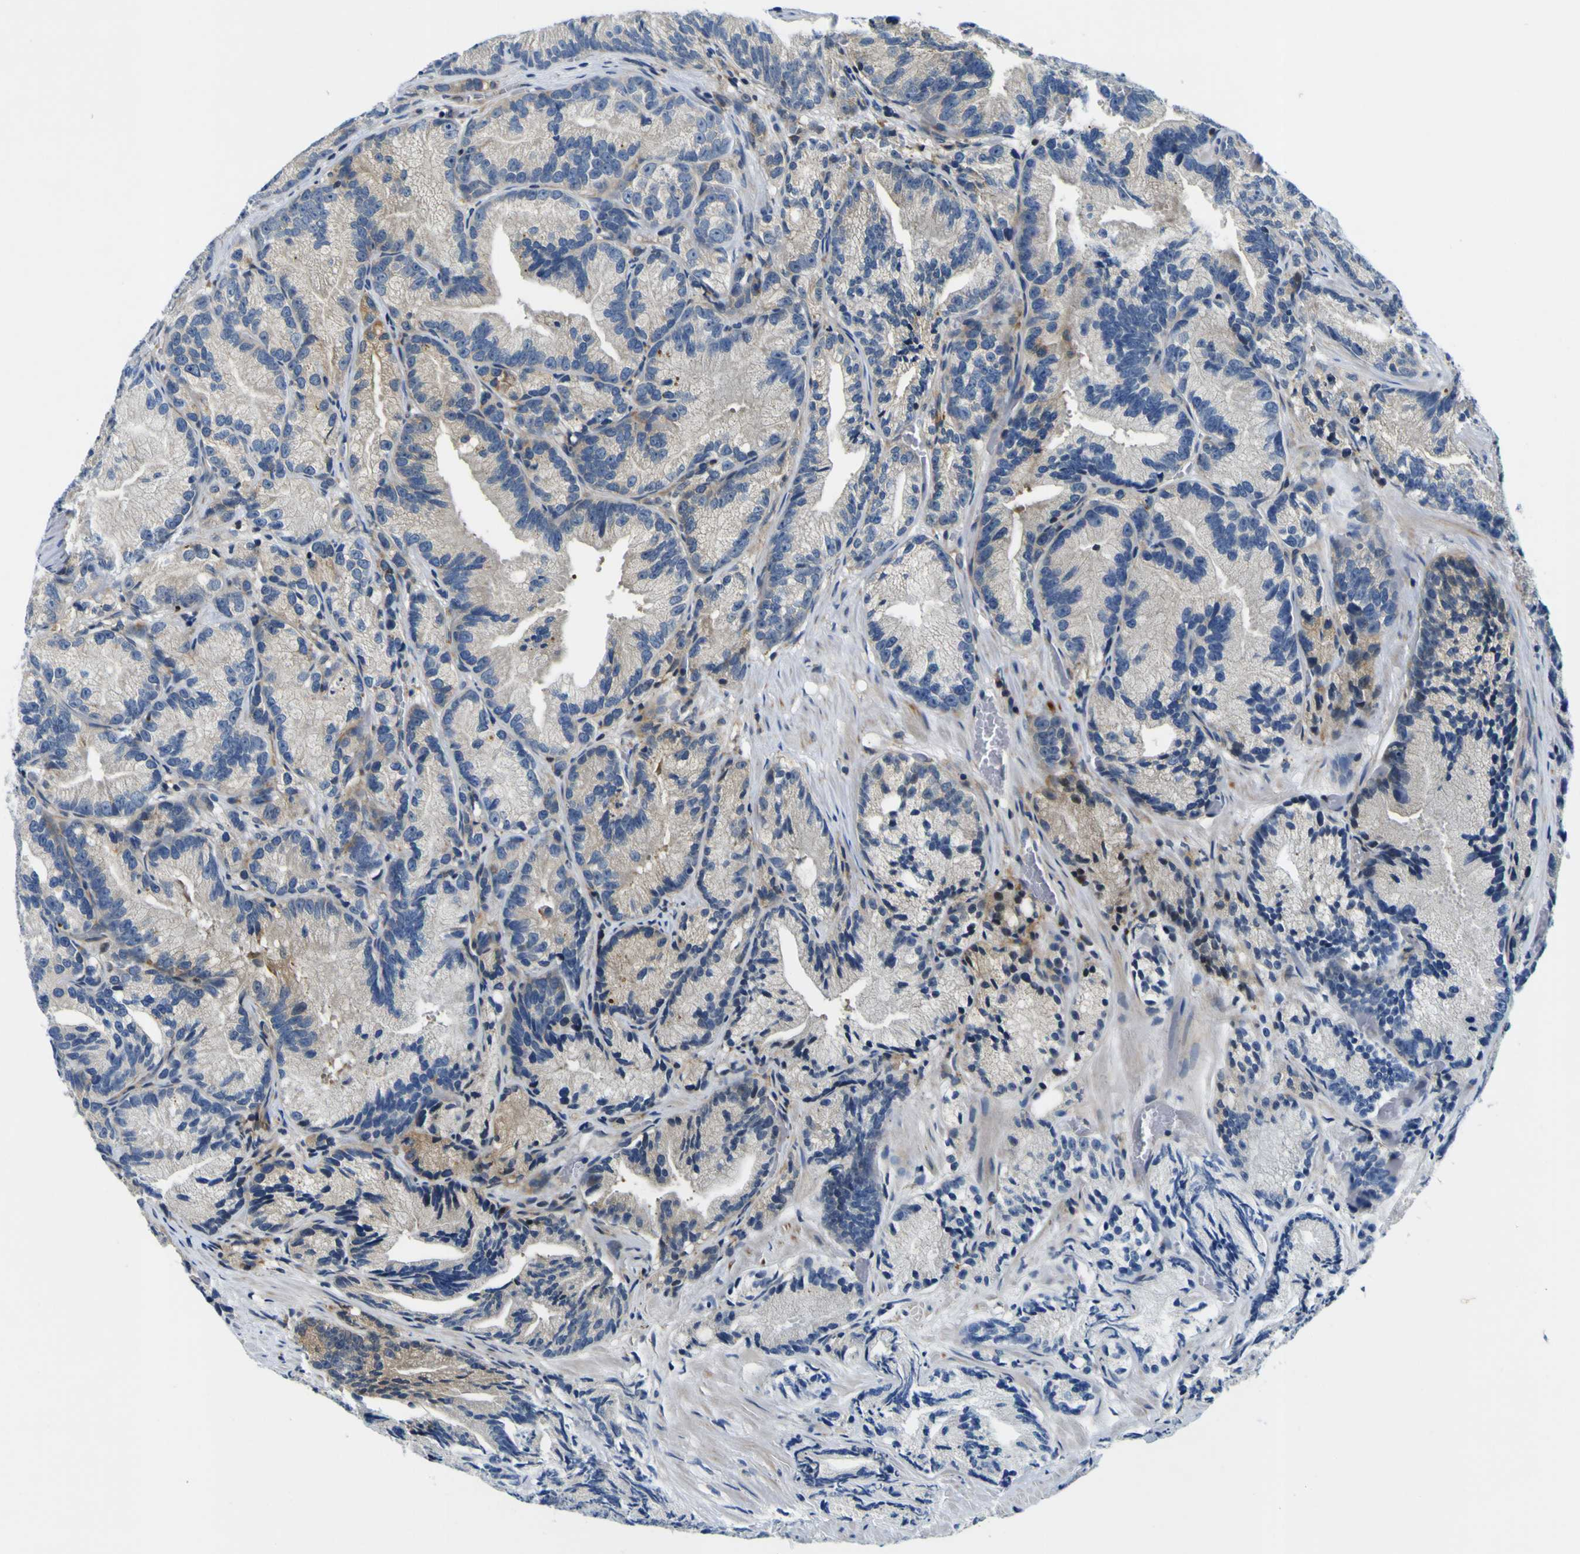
{"staining": {"intensity": "weak", "quantity": "<25%", "location": "cytoplasmic/membranous"}, "tissue": "prostate cancer", "cell_type": "Tumor cells", "image_type": "cancer", "snomed": [{"axis": "morphology", "description": "Adenocarcinoma, Low grade"}, {"axis": "topography", "description": "Prostate"}], "caption": "The immunohistochemistry (IHC) image has no significant staining in tumor cells of low-grade adenocarcinoma (prostate) tissue.", "gene": "NLRP3", "patient": {"sex": "male", "age": 89}}